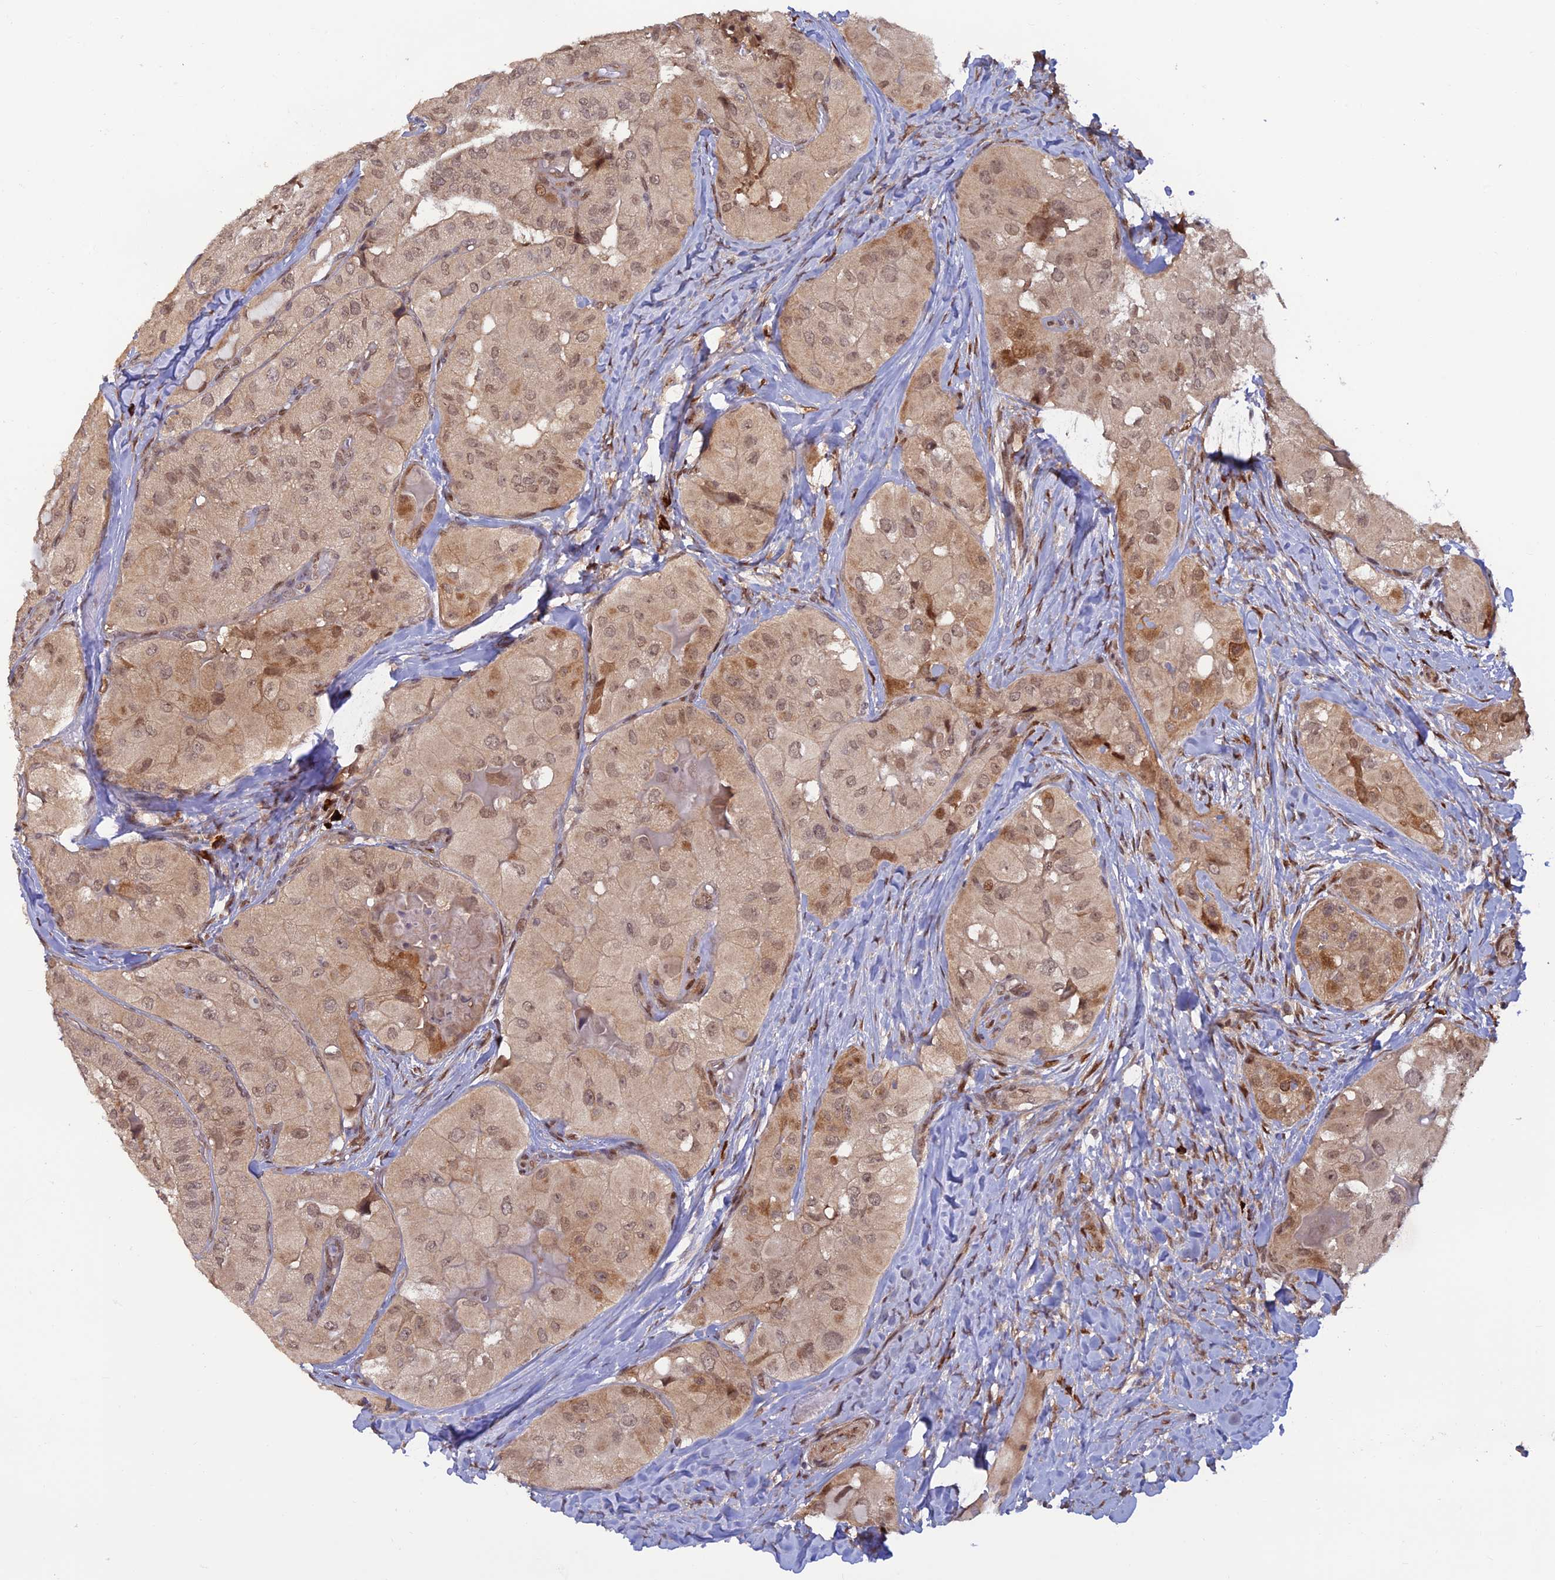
{"staining": {"intensity": "weak", "quantity": ">75%", "location": "cytoplasmic/membranous,nuclear"}, "tissue": "thyroid cancer", "cell_type": "Tumor cells", "image_type": "cancer", "snomed": [{"axis": "morphology", "description": "Normal tissue, NOS"}, {"axis": "morphology", "description": "Papillary adenocarcinoma, NOS"}, {"axis": "topography", "description": "Thyroid gland"}], "caption": "High-magnification brightfield microscopy of thyroid cancer (papillary adenocarcinoma) stained with DAB (3,3'-diaminobenzidine) (brown) and counterstained with hematoxylin (blue). tumor cells exhibit weak cytoplasmic/membranous and nuclear expression is seen in about>75% of cells.", "gene": "ZNF565", "patient": {"sex": "female", "age": 59}}